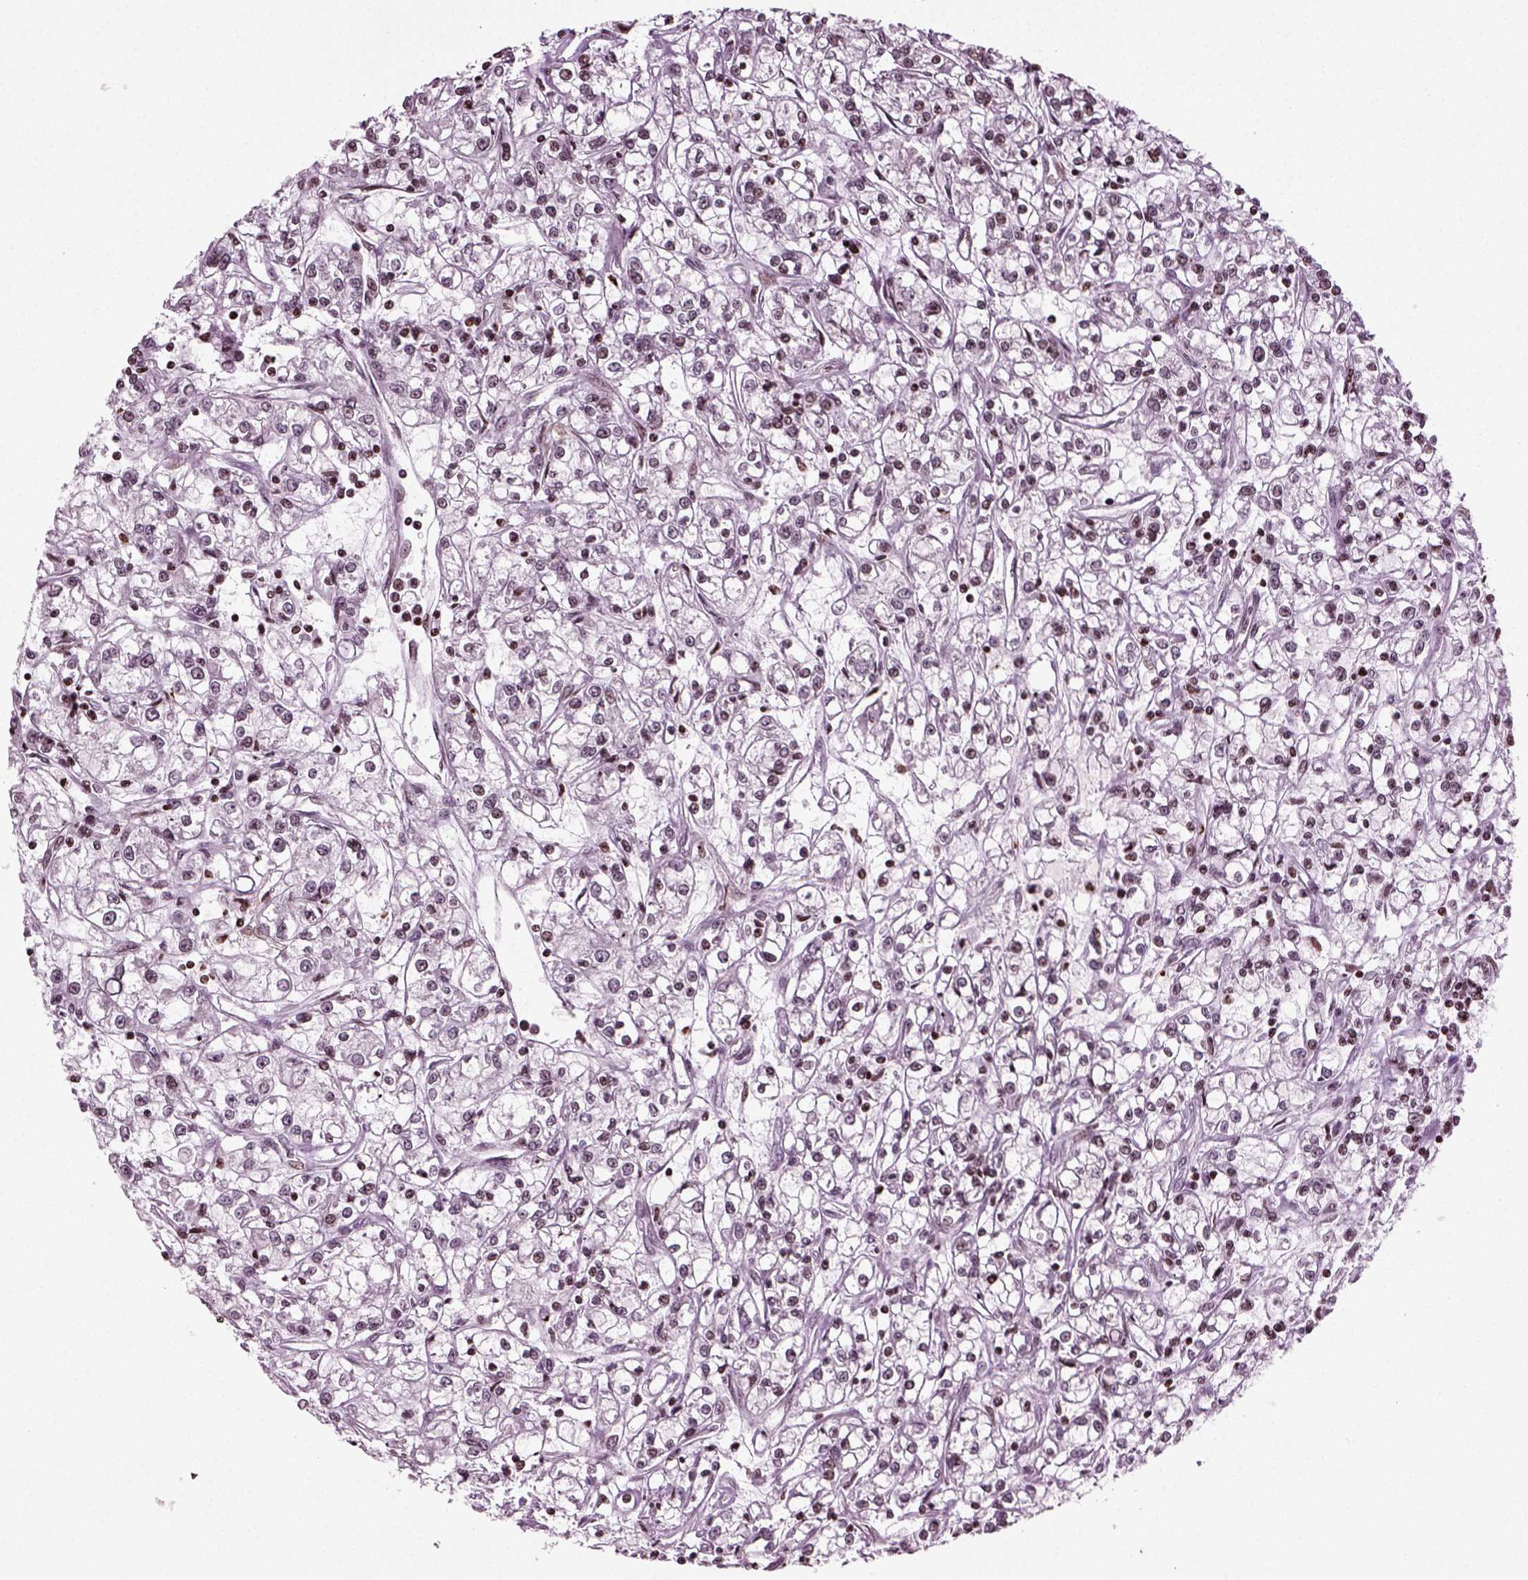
{"staining": {"intensity": "weak", "quantity": "<25%", "location": "nuclear"}, "tissue": "renal cancer", "cell_type": "Tumor cells", "image_type": "cancer", "snomed": [{"axis": "morphology", "description": "Adenocarcinoma, NOS"}, {"axis": "topography", "description": "Kidney"}], "caption": "Immunohistochemistry (IHC) histopathology image of human adenocarcinoma (renal) stained for a protein (brown), which displays no staining in tumor cells.", "gene": "HEYL", "patient": {"sex": "female", "age": 59}}